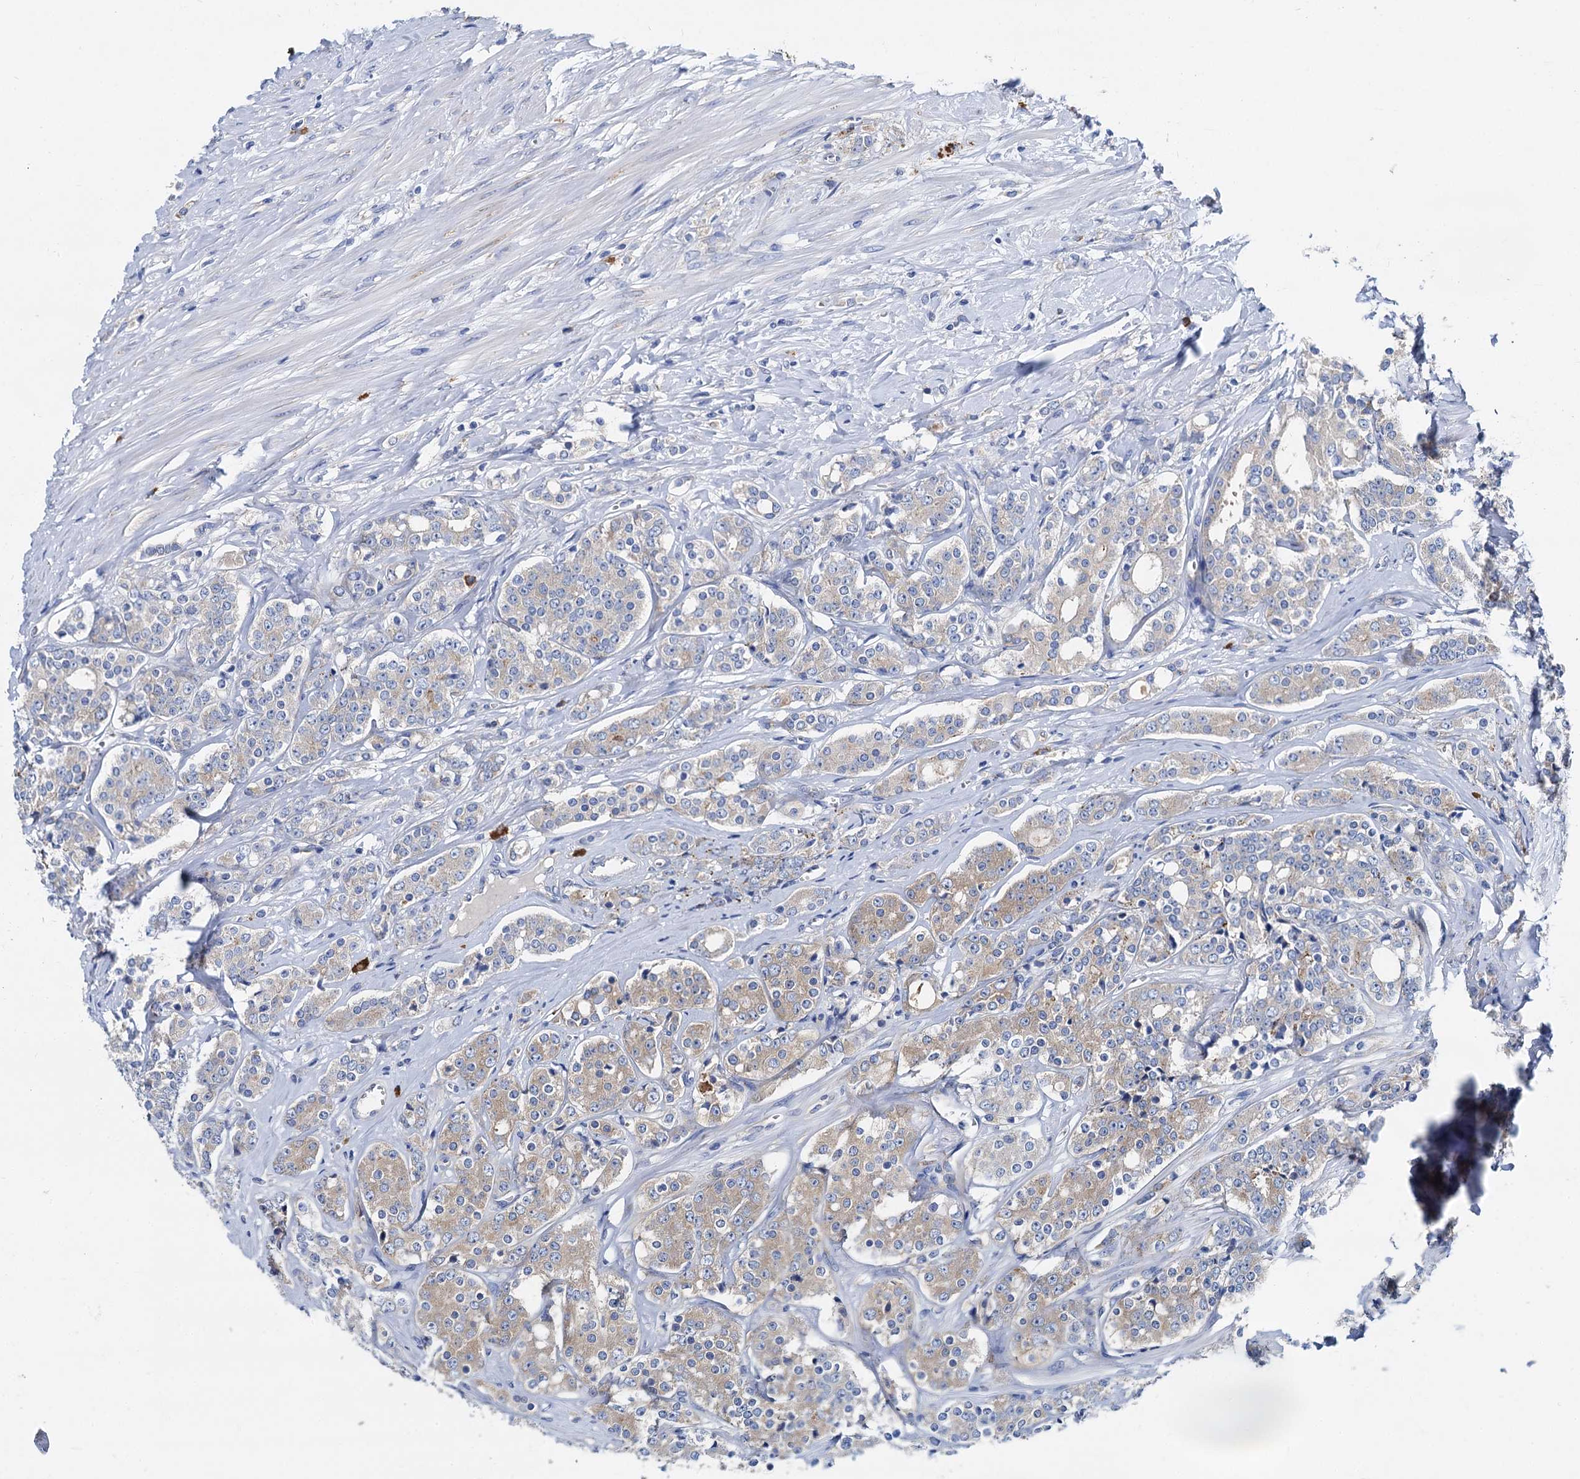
{"staining": {"intensity": "weak", "quantity": ">75%", "location": "cytoplasmic/membranous"}, "tissue": "prostate cancer", "cell_type": "Tumor cells", "image_type": "cancer", "snomed": [{"axis": "morphology", "description": "Adenocarcinoma, High grade"}, {"axis": "topography", "description": "Prostate"}], "caption": "Immunohistochemical staining of high-grade adenocarcinoma (prostate) displays low levels of weak cytoplasmic/membranous staining in about >75% of tumor cells.", "gene": "QARS1", "patient": {"sex": "male", "age": 62}}